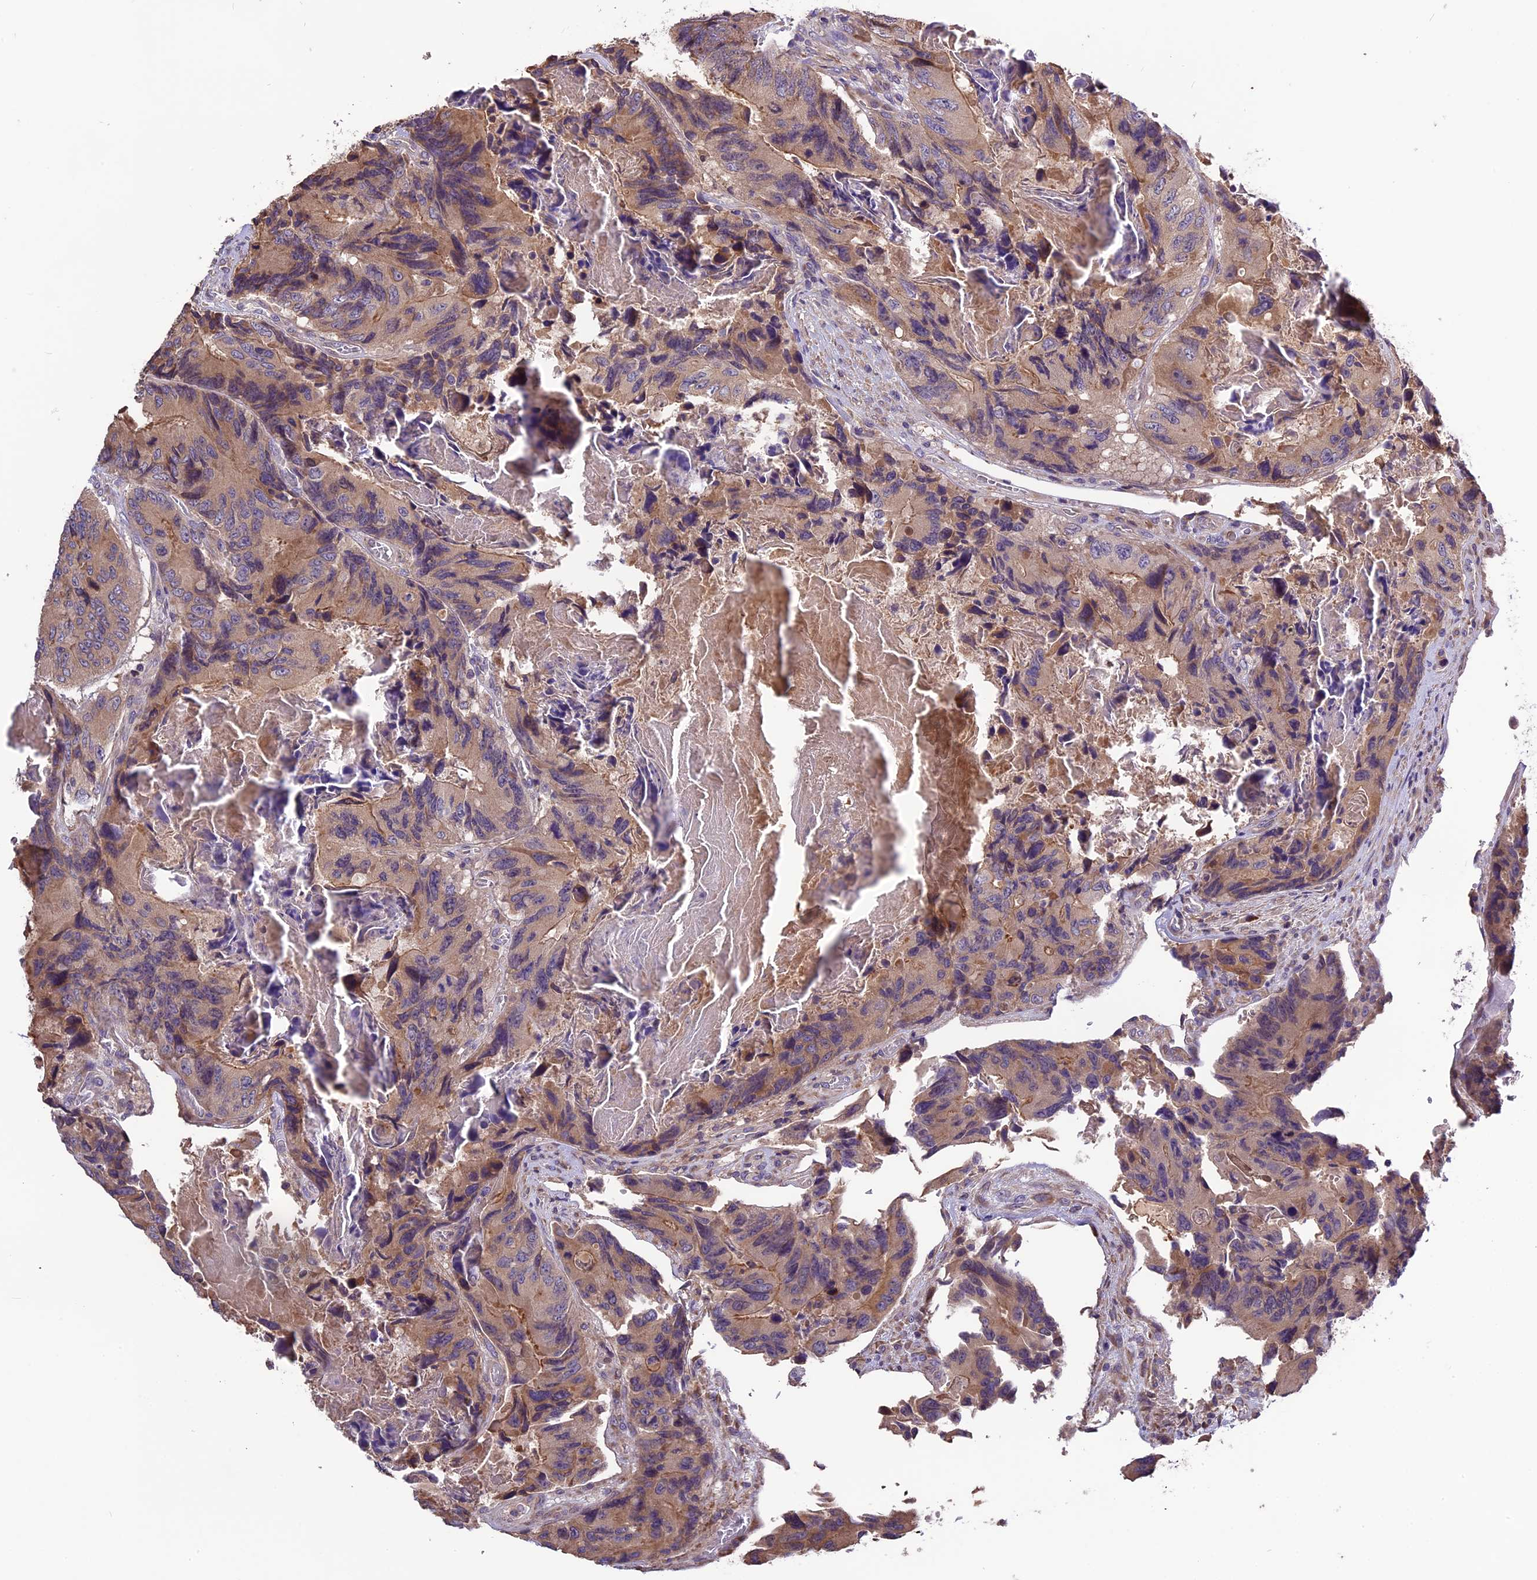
{"staining": {"intensity": "moderate", "quantity": ">75%", "location": "cytoplasmic/membranous"}, "tissue": "colorectal cancer", "cell_type": "Tumor cells", "image_type": "cancer", "snomed": [{"axis": "morphology", "description": "Adenocarcinoma, NOS"}, {"axis": "topography", "description": "Colon"}], "caption": "The photomicrograph displays immunohistochemical staining of colorectal cancer (adenocarcinoma). There is moderate cytoplasmic/membranous positivity is appreciated in about >75% of tumor cells.", "gene": "ABCC10", "patient": {"sex": "male", "age": 84}}